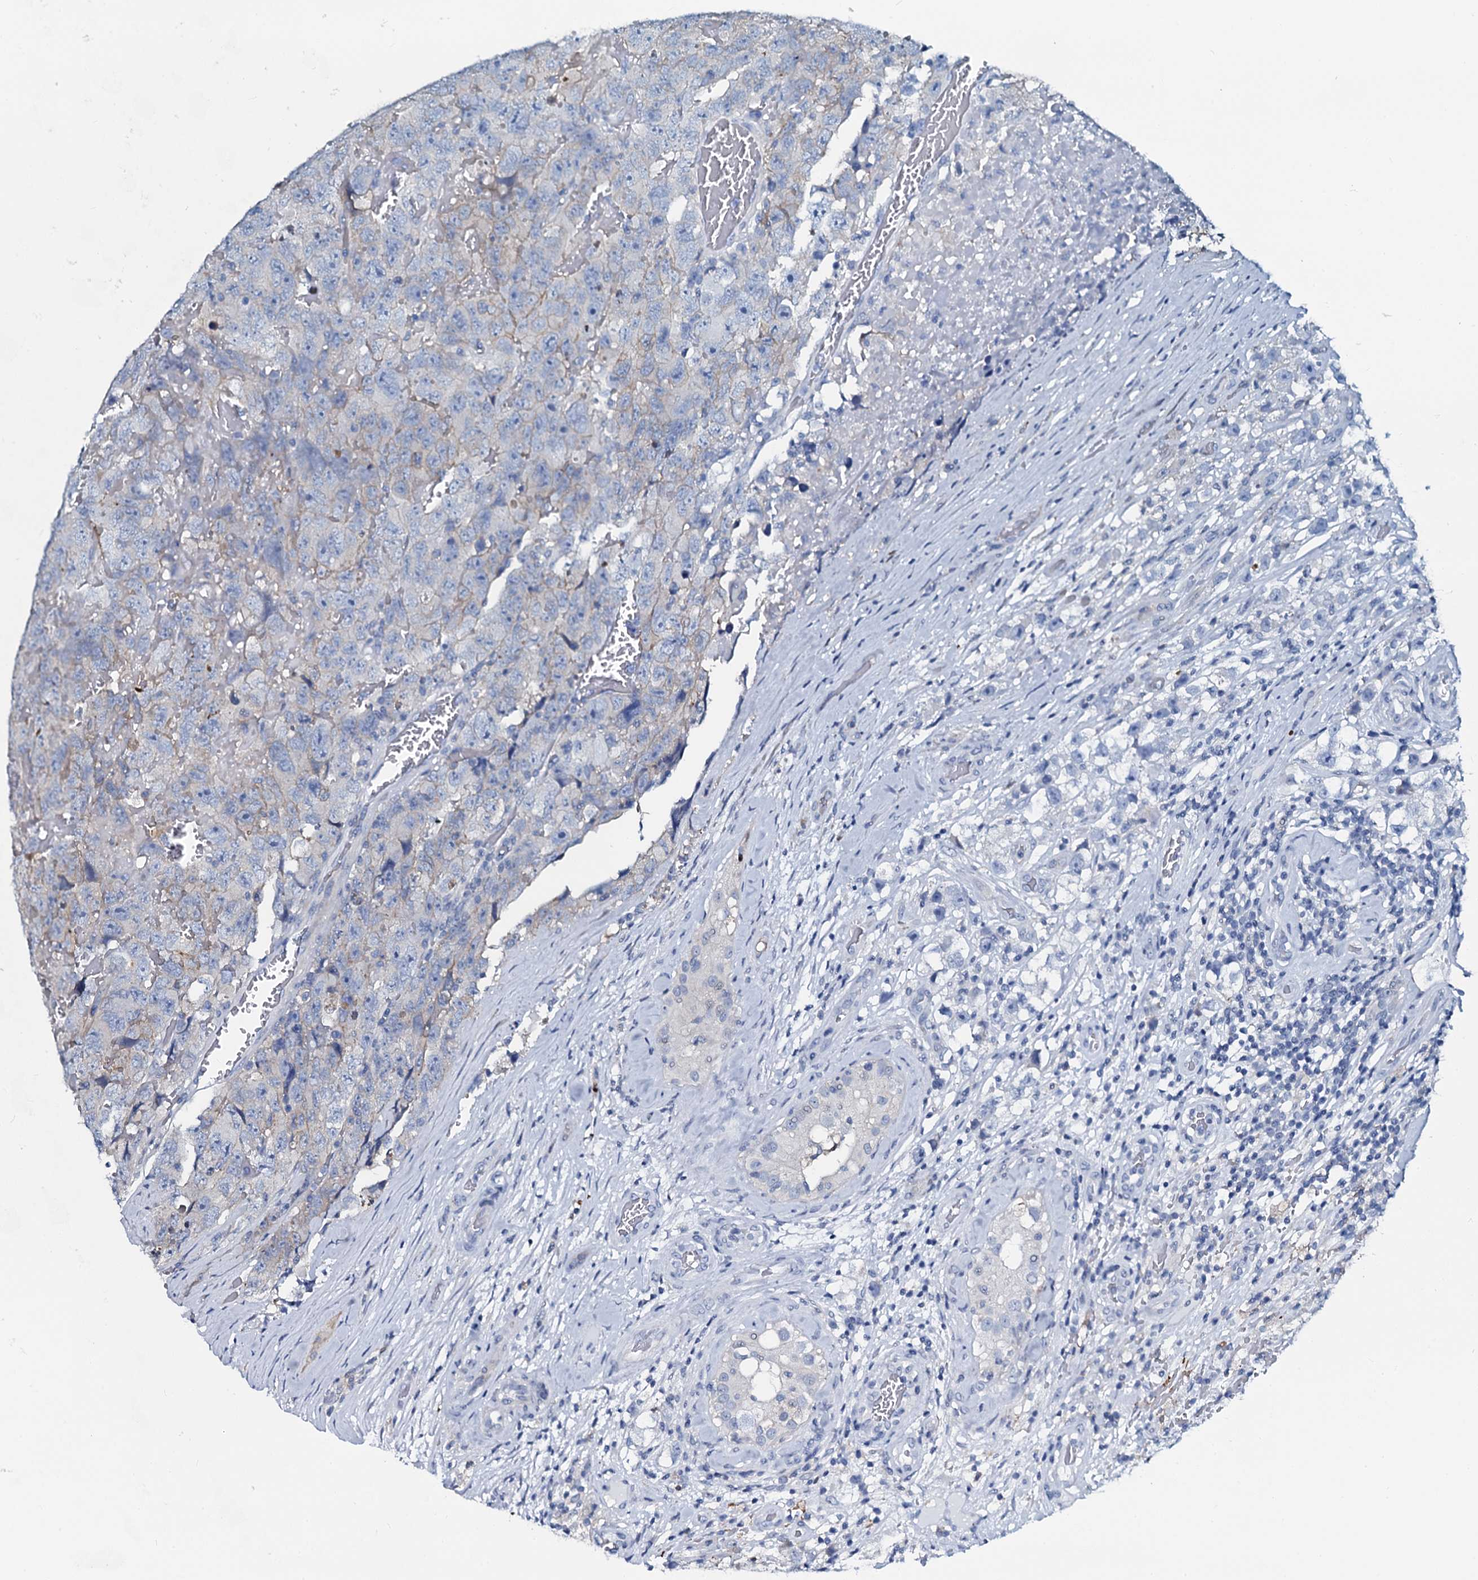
{"staining": {"intensity": "negative", "quantity": "none", "location": "none"}, "tissue": "testis cancer", "cell_type": "Tumor cells", "image_type": "cancer", "snomed": [{"axis": "morphology", "description": "Carcinoma, Embryonal, NOS"}, {"axis": "topography", "description": "Testis"}], "caption": "Tumor cells show no significant protein expression in testis embryonal carcinoma.", "gene": "SLC4A7", "patient": {"sex": "male", "age": 45}}